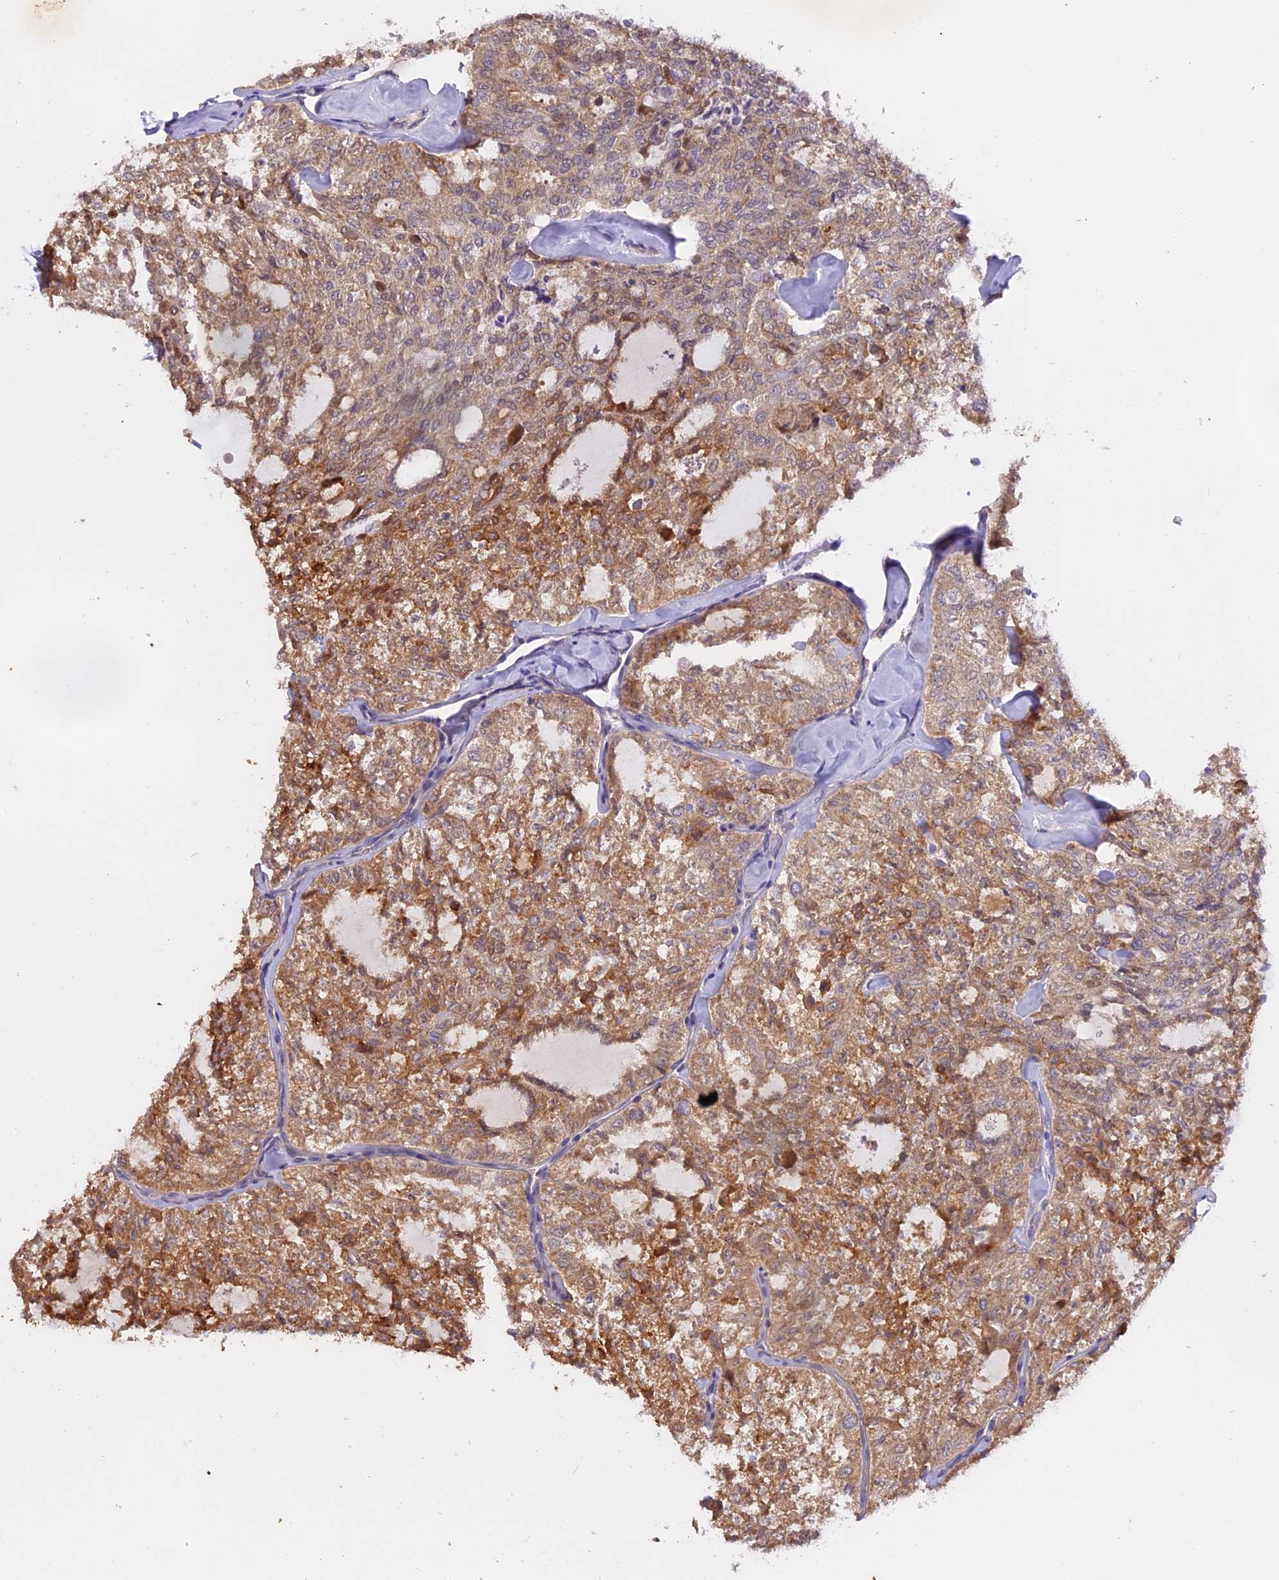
{"staining": {"intensity": "moderate", "quantity": ">75%", "location": "cytoplasmic/membranous"}, "tissue": "thyroid cancer", "cell_type": "Tumor cells", "image_type": "cancer", "snomed": [{"axis": "morphology", "description": "Follicular adenoma carcinoma, NOS"}, {"axis": "topography", "description": "Thyroid gland"}], "caption": "The immunohistochemical stain highlights moderate cytoplasmic/membranous staining in tumor cells of thyroid cancer (follicular adenoma carcinoma) tissue.", "gene": "MEMO1", "patient": {"sex": "male", "age": 75}}